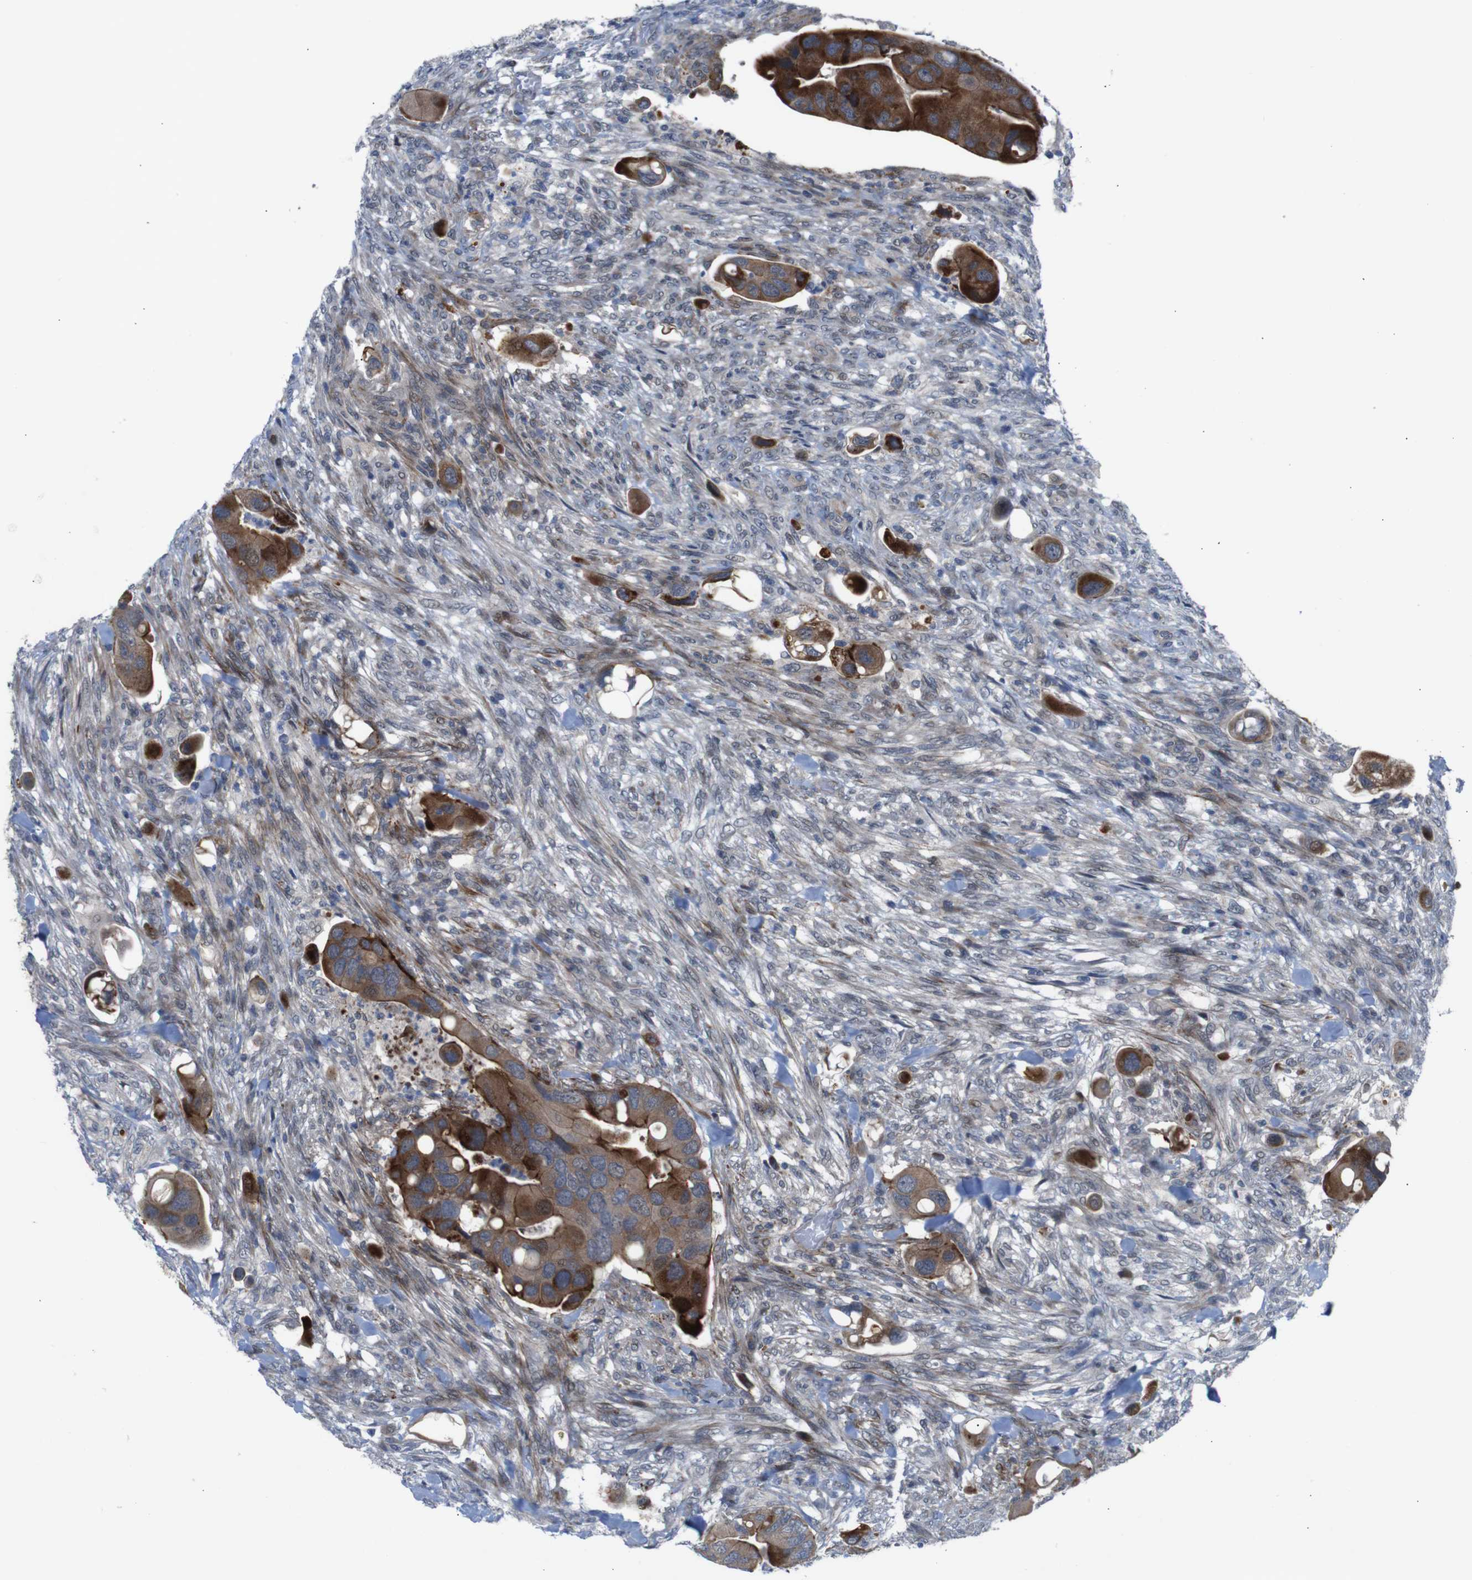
{"staining": {"intensity": "strong", "quantity": ">75%", "location": "cytoplasmic/membranous"}, "tissue": "colorectal cancer", "cell_type": "Tumor cells", "image_type": "cancer", "snomed": [{"axis": "morphology", "description": "Adenocarcinoma, NOS"}, {"axis": "topography", "description": "Rectum"}], "caption": "This micrograph reveals immunohistochemistry staining of human colorectal adenocarcinoma, with high strong cytoplasmic/membranous expression in about >75% of tumor cells.", "gene": "ATP7B", "patient": {"sex": "female", "age": 57}}